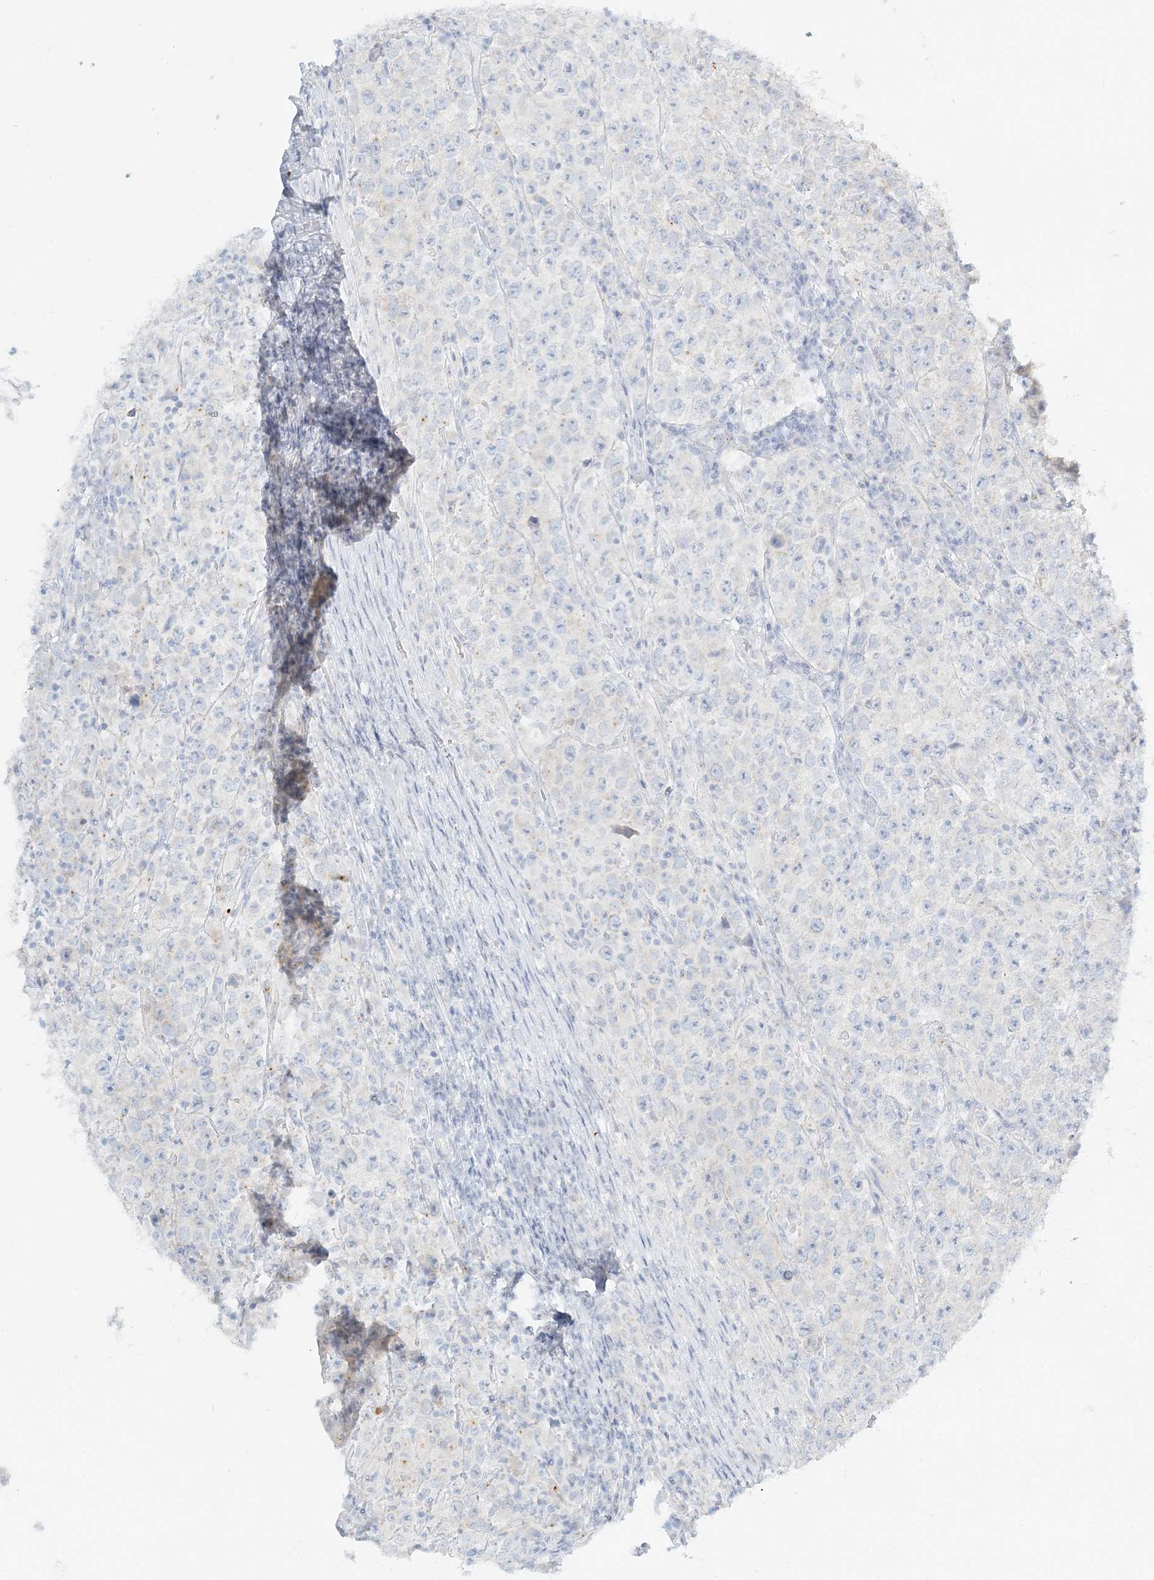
{"staining": {"intensity": "negative", "quantity": "none", "location": "none"}, "tissue": "testis cancer", "cell_type": "Tumor cells", "image_type": "cancer", "snomed": [{"axis": "morphology", "description": "Normal tissue, NOS"}, {"axis": "morphology", "description": "Urothelial carcinoma, High grade"}, {"axis": "morphology", "description": "Seminoma, NOS"}, {"axis": "morphology", "description": "Carcinoma, Embryonal, NOS"}, {"axis": "topography", "description": "Urinary bladder"}, {"axis": "topography", "description": "Testis"}], "caption": "This is an immunohistochemistry (IHC) photomicrograph of testis high-grade urothelial carcinoma. There is no positivity in tumor cells.", "gene": "NAA11", "patient": {"sex": "male", "age": 41}}